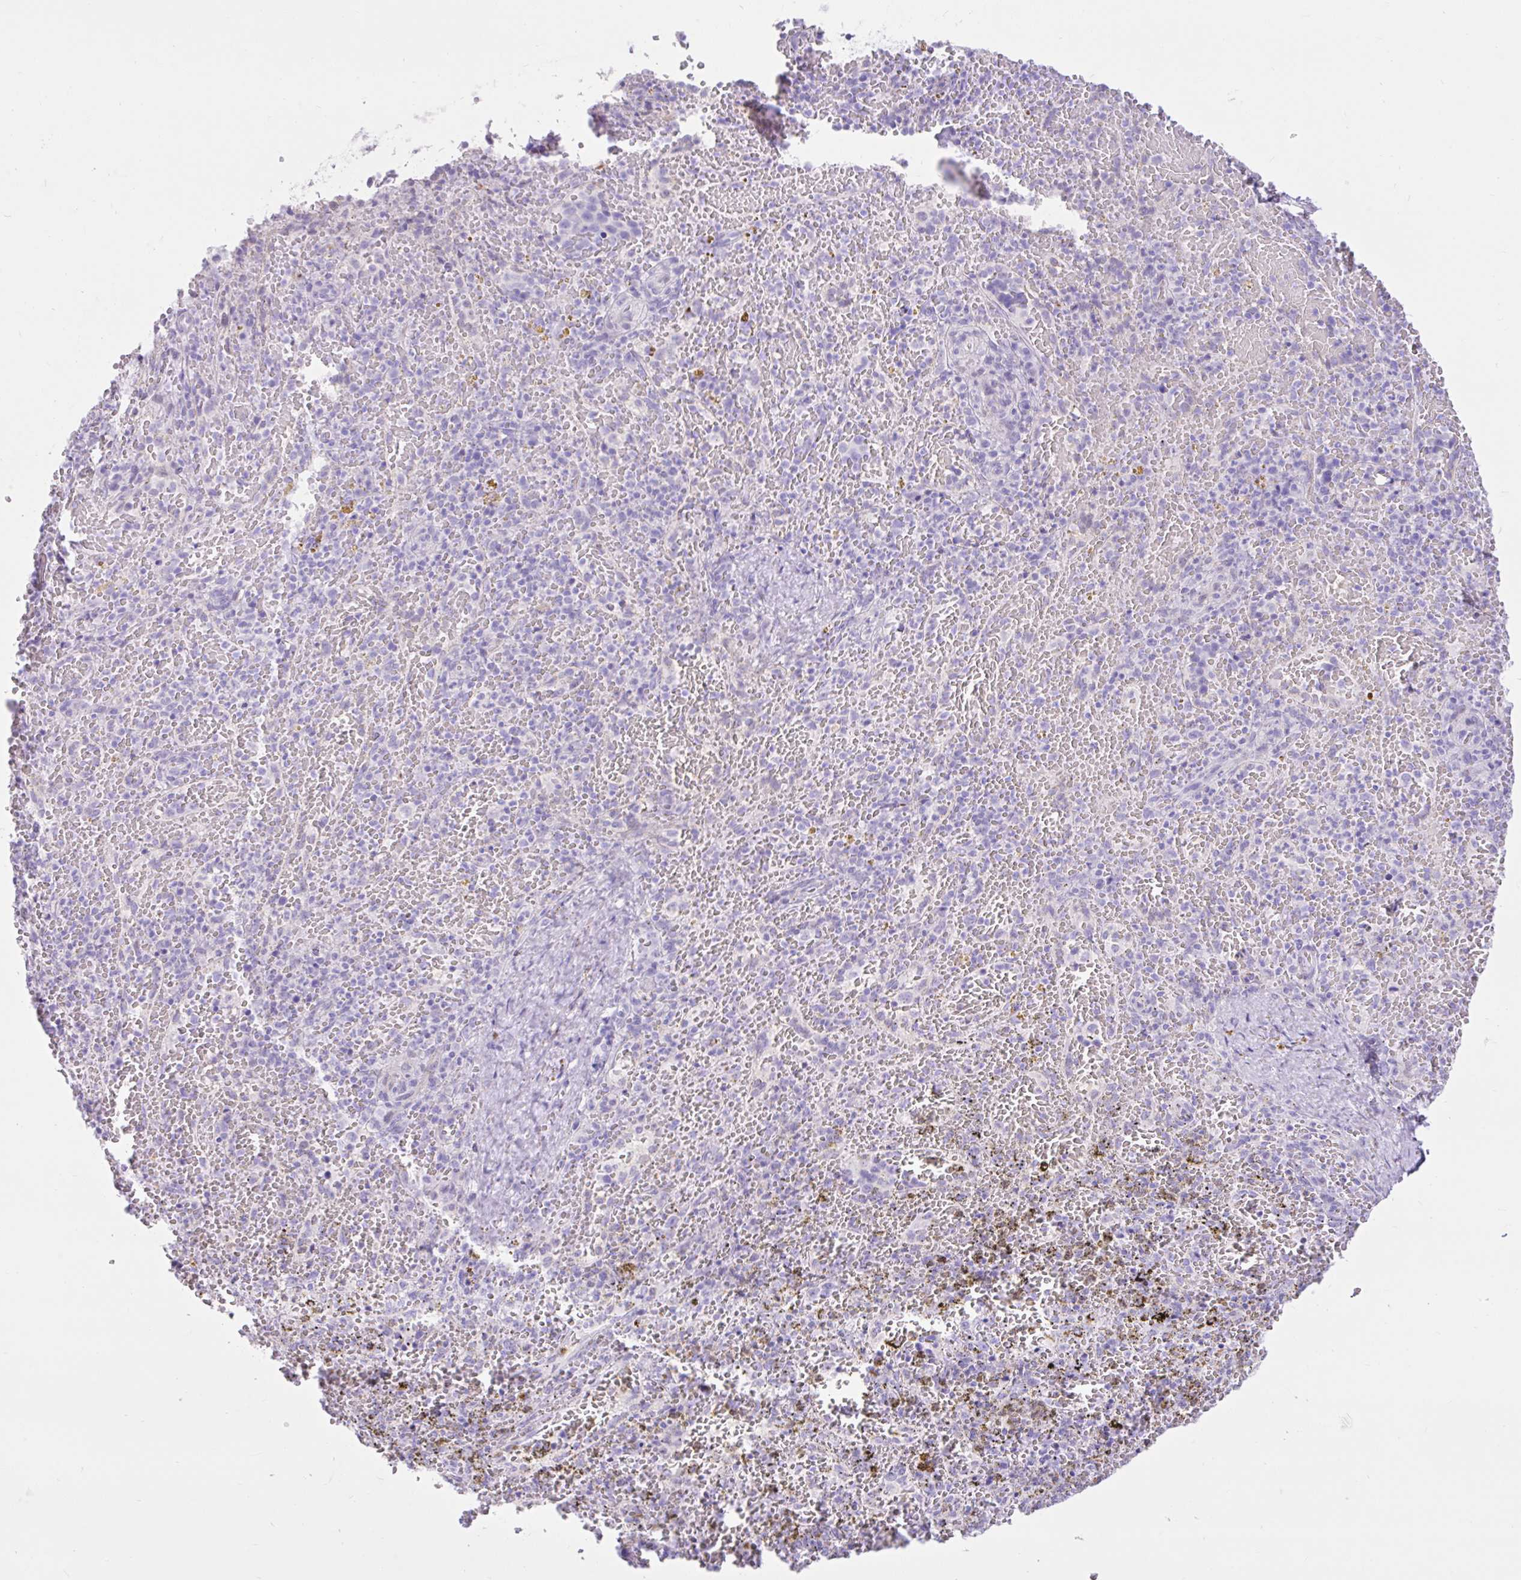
{"staining": {"intensity": "negative", "quantity": "none", "location": "none"}, "tissue": "spleen", "cell_type": "Cells in red pulp", "image_type": "normal", "snomed": [{"axis": "morphology", "description": "Normal tissue, NOS"}, {"axis": "topography", "description": "Spleen"}], "caption": "DAB (3,3'-diaminobenzidine) immunohistochemical staining of unremarkable spleen reveals no significant expression in cells in red pulp. (Brightfield microscopy of DAB (3,3'-diaminobenzidine) immunohistochemistry at high magnification).", "gene": "REEP1", "patient": {"sex": "female", "age": 50}}